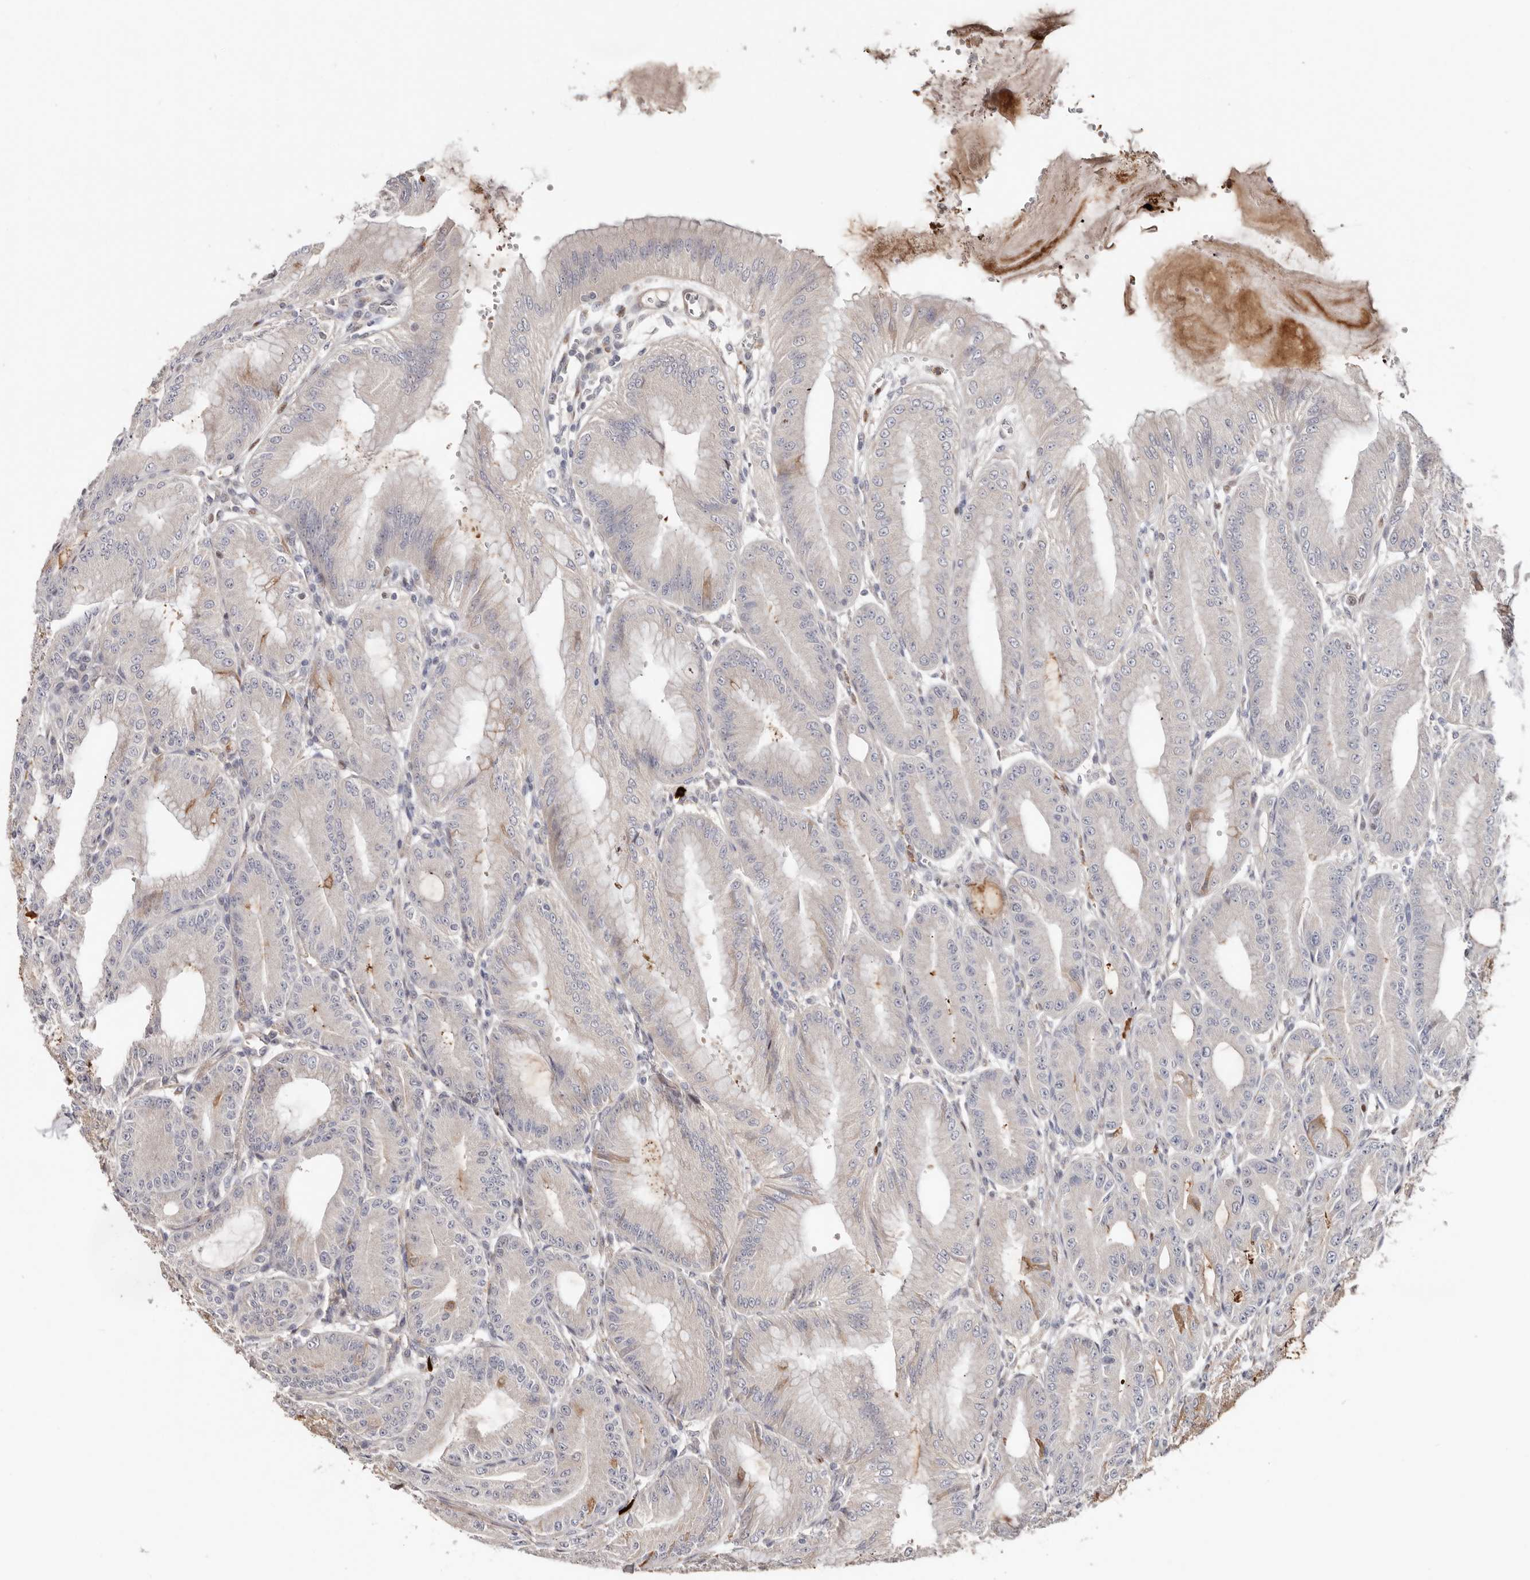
{"staining": {"intensity": "moderate", "quantity": "<25%", "location": "nuclear"}, "tissue": "stomach", "cell_type": "Glandular cells", "image_type": "normal", "snomed": [{"axis": "morphology", "description": "Normal tissue, NOS"}, {"axis": "topography", "description": "Stomach, lower"}], "caption": "Immunohistochemical staining of unremarkable human stomach reveals <25% levels of moderate nuclear protein expression in approximately <25% of glandular cells.", "gene": "SMAD7", "patient": {"sex": "male", "age": 71}}